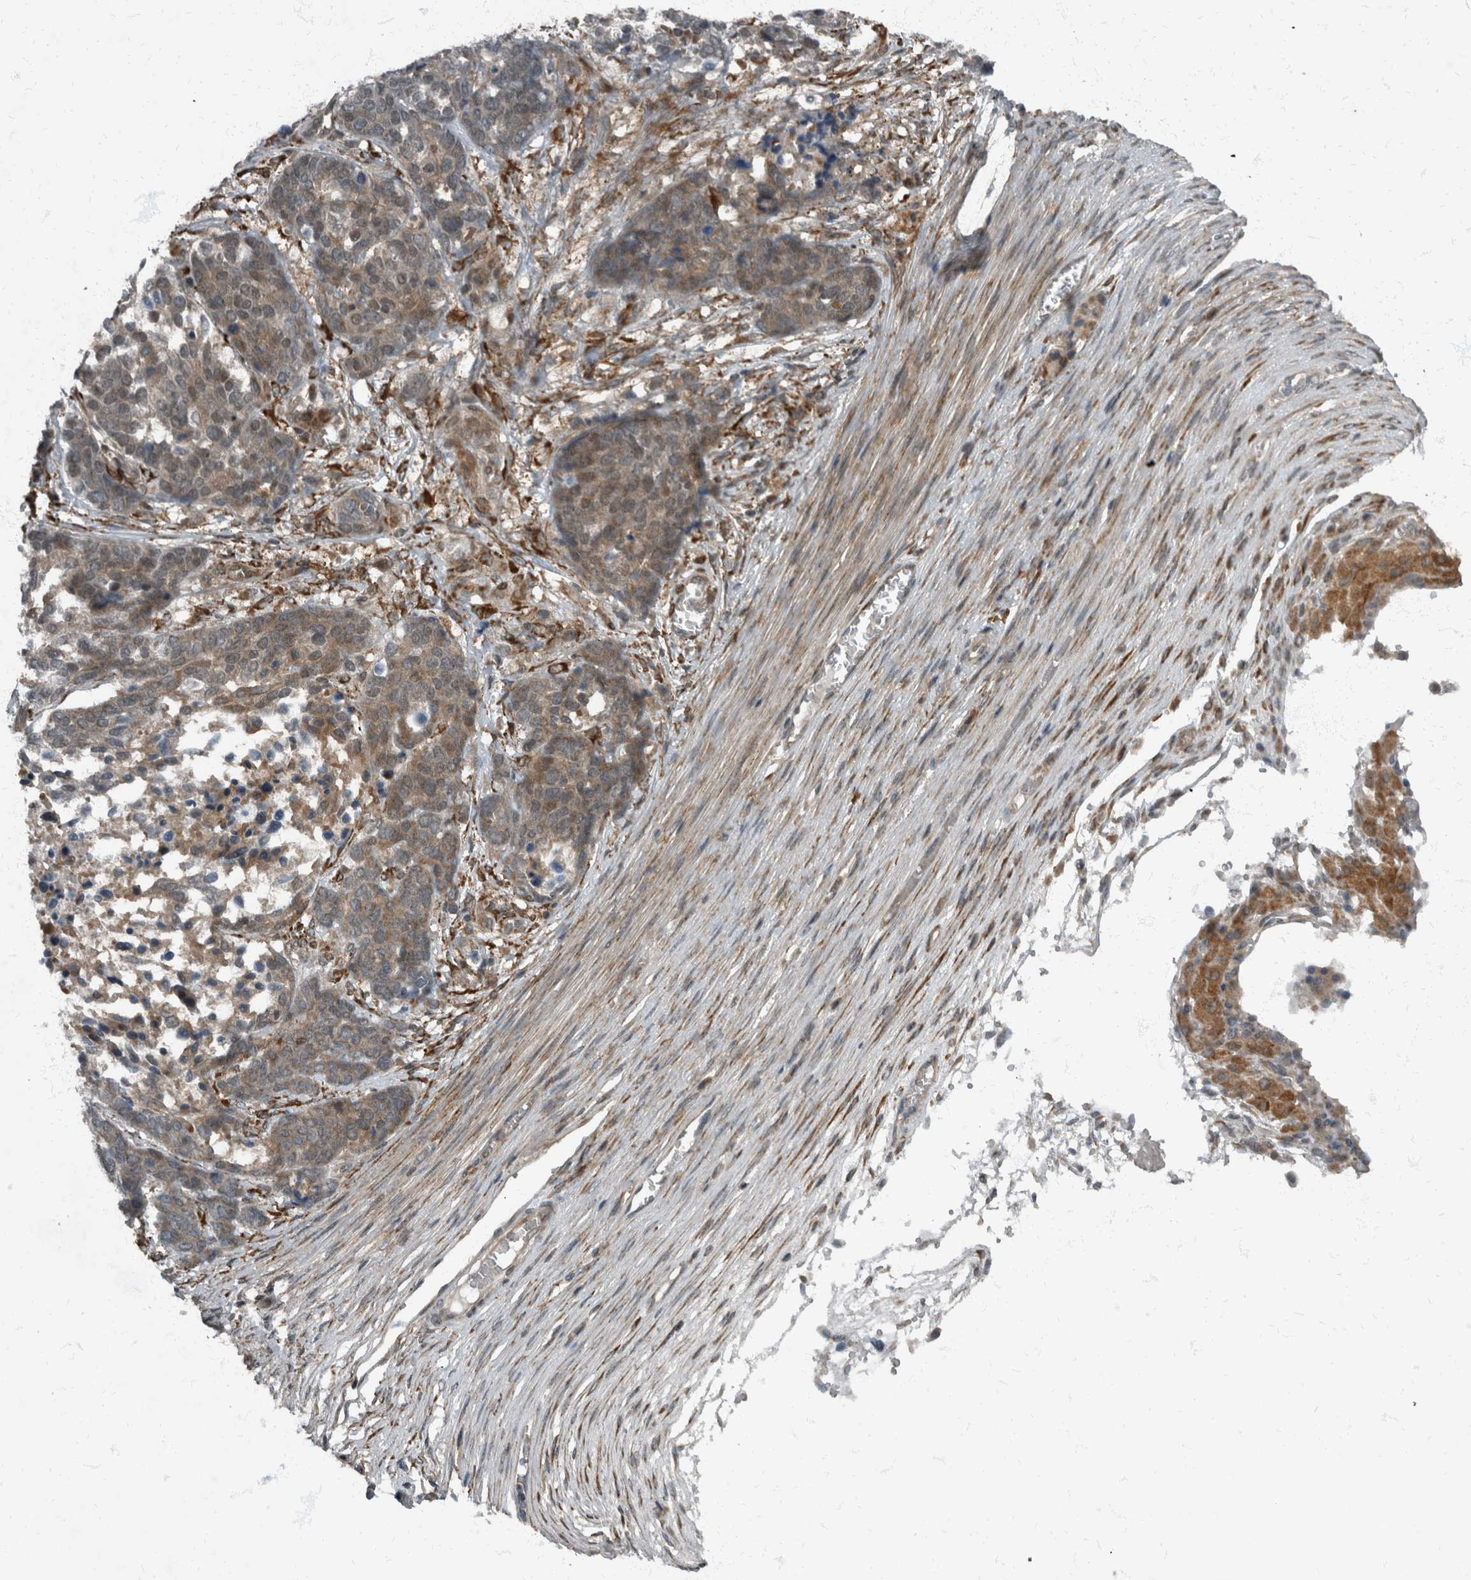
{"staining": {"intensity": "weak", "quantity": ">75%", "location": "cytoplasmic/membranous"}, "tissue": "ovarian cancer", "cell_type": "Tumor cells", "image_type": "cancer", "snomed": [{"axis": "morphology", "description": "Cystadenocarcinoma, serous, NOS"}, {"axis": "topography", "description": "Ovary"}], "caption": "IHC micrograph of ovarian cancer (serous cystadenocarcinoma) stained for a protein (brown), which demonstrates low levels of weak cytoplasmic/membranous staining in about >75% of tumor cells.", "gene": "RABGGTB", "patient": {"sex": "female", "age": 44}}